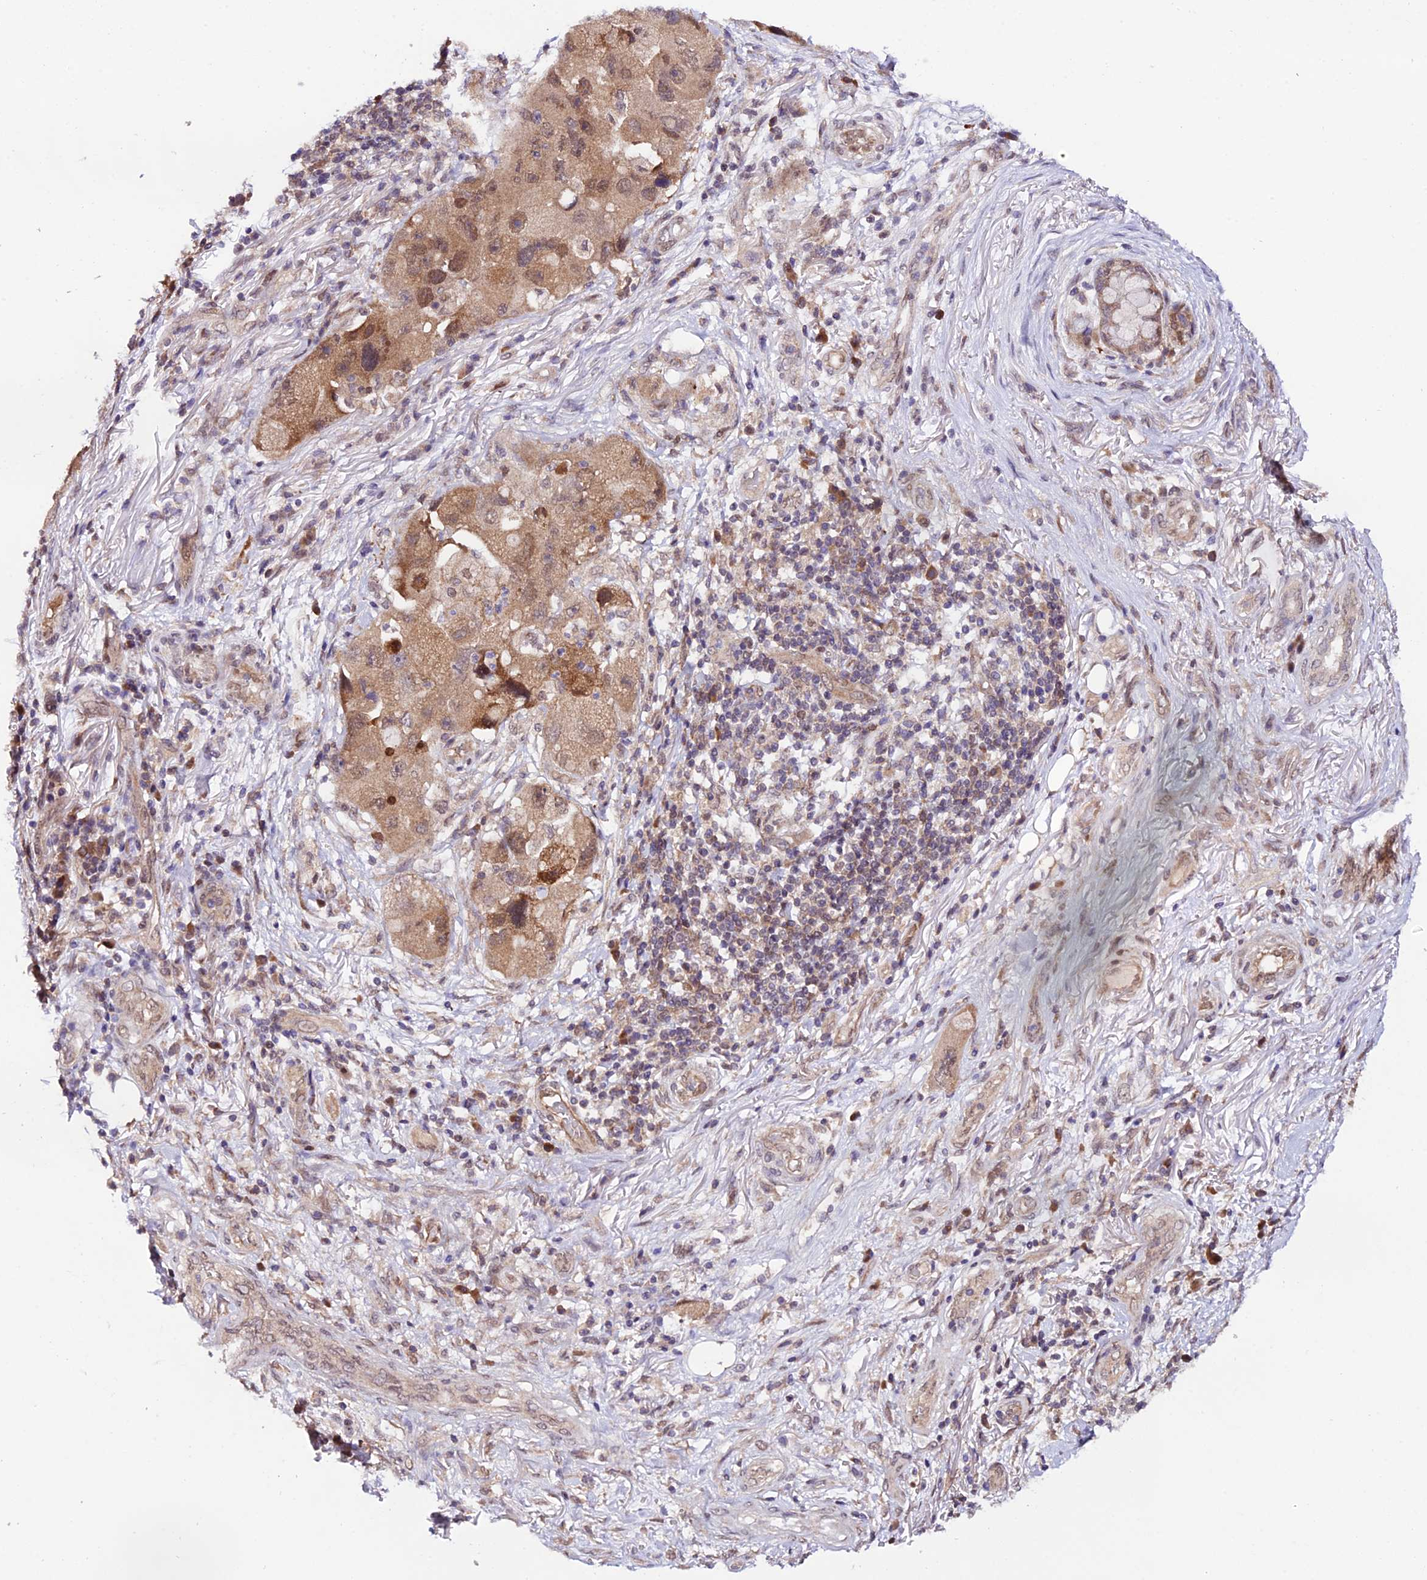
{"staining": {"intensity": "moderate", "quantity": ">75%", "location": "cytoplasmic/membranous,nuclear"}, "tissue": "lung cancer", "cell_type": "Tumor cells", "image_type": "cancer", "snomed": [{"axis": "morphology", "description": "Adenocarcinoma, NOS"}, {"axis": "topography", "description": "Lung"}], "caption": "Lung adenocarcinoma tissue displays moderate cytoplasmic/membranous and nuclear positivity in about >75% of tumor cells, visualized by immunohistochemistry. (Brightfield microscopy of DAB IHC at high magnification).", "gene": "TRIM40", "patient": {"sex": "female", "age": 54}}